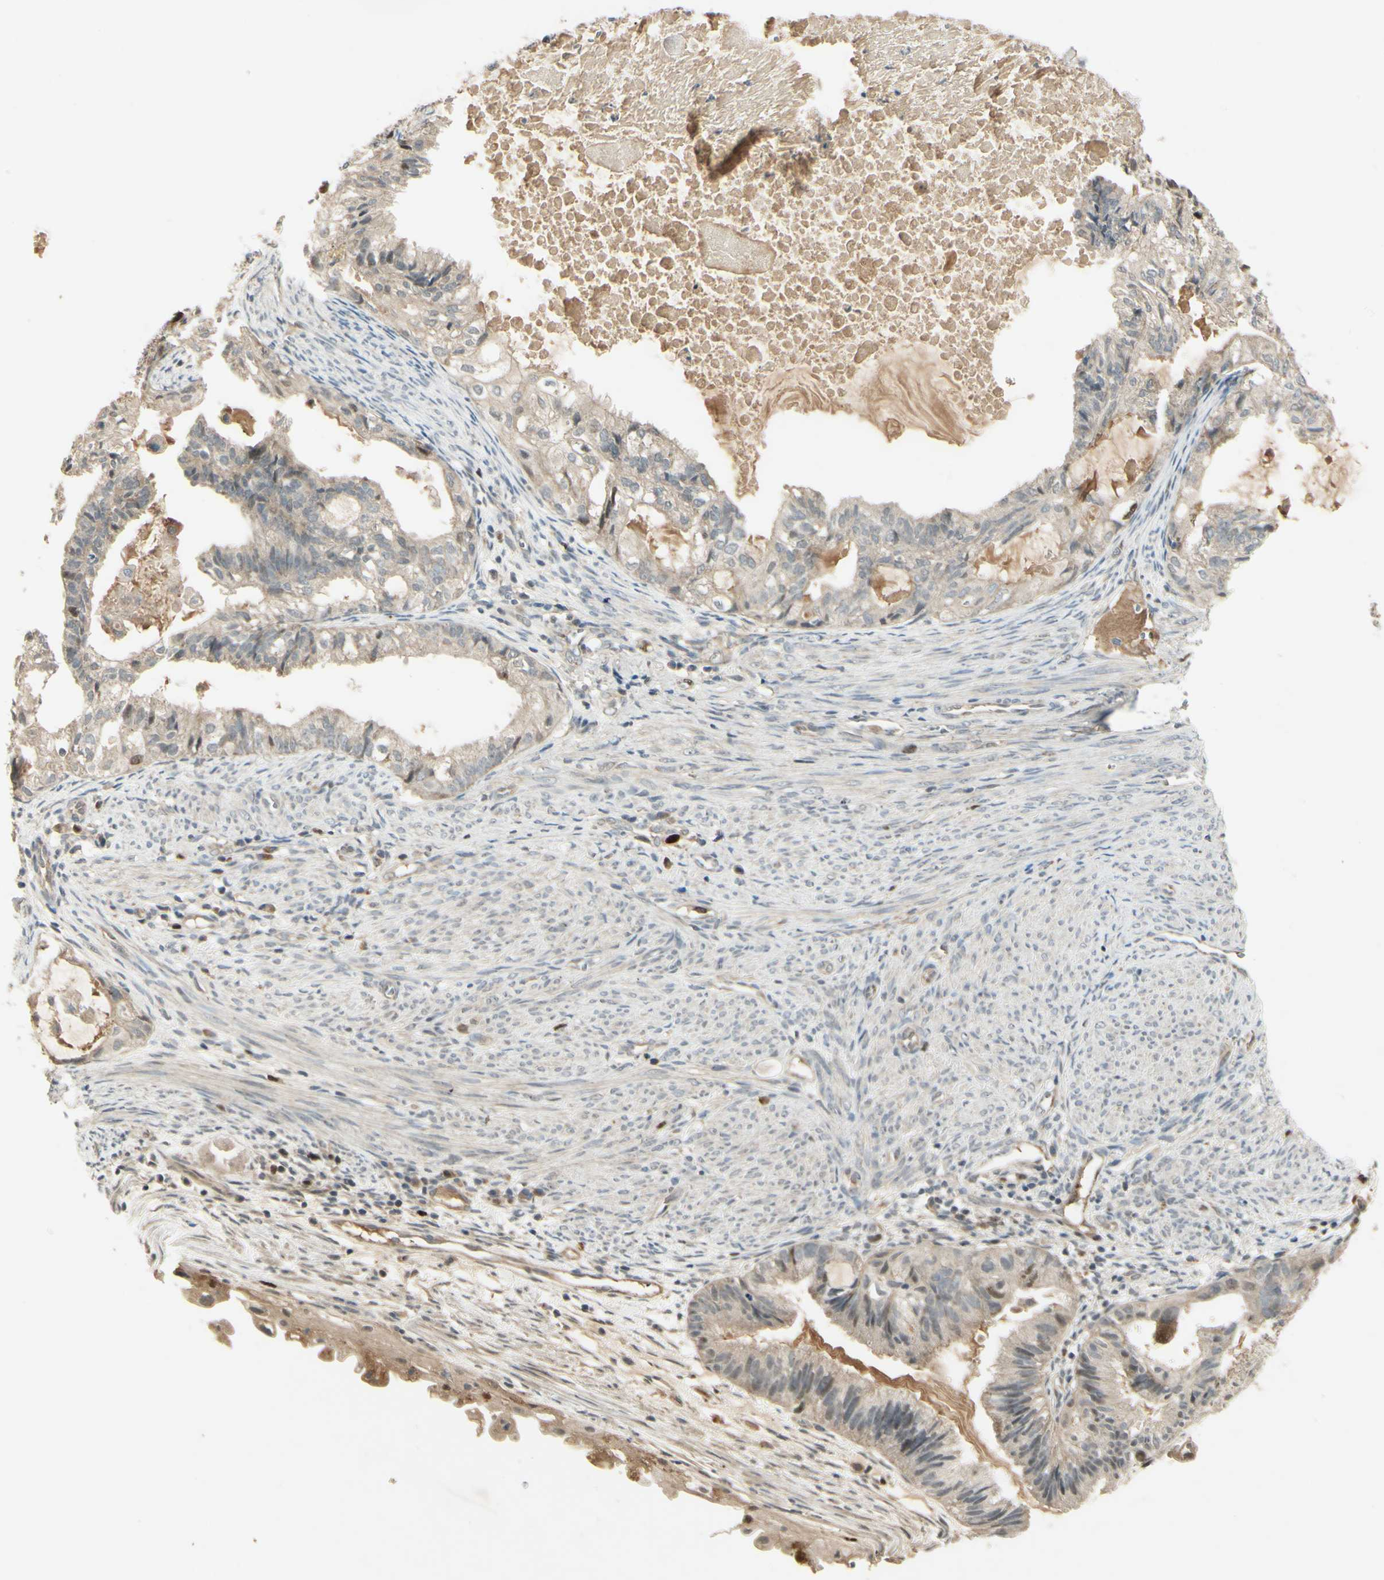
{"staining": {"intensity": "negative", "quantity": "none", "location": "none"}, "tissue": "cervical cancer", "cell_type": "Tumor cells", "image_type": "cancer", "snomed": [{"axis": "morphology", "description": "Normal tissue, NOS"}, {"axis": "morphology", "description": "Adenocarcinoma, NOS"}, {"axis": "topography", "description": "Cervix"}, {"axis": "topography", "description": "Endometrium"}], "caption": "The immunohistochemistry image has no significant expression in tumor cells of cervical cancer tissue. (Brightfield microscopy of DAB (3,3'-diaminobenzidine) IHC at high magnification).", "gene": "RAD18", "patient": {"sex": "female", "age": 86}}